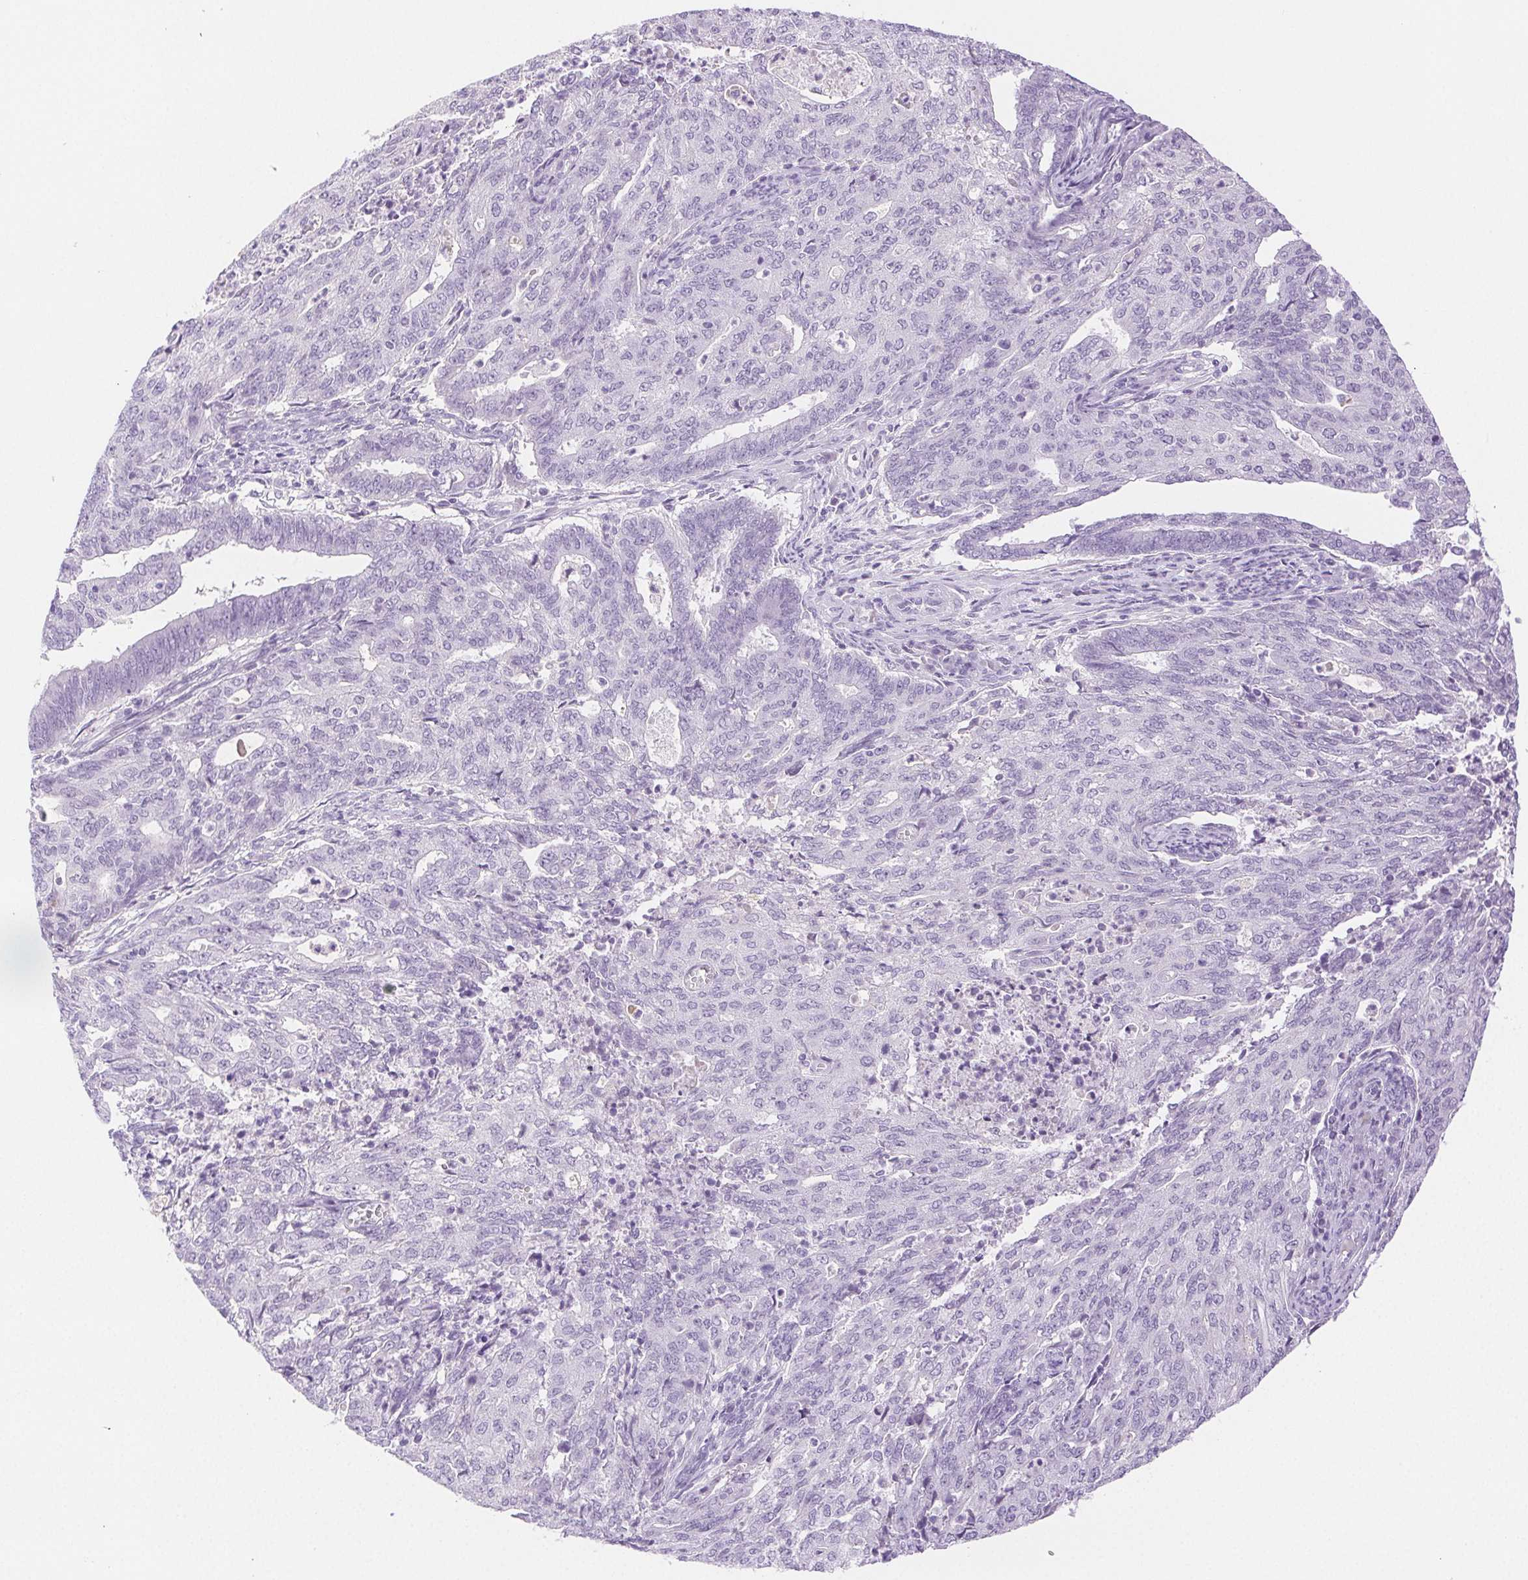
{"staining": {"intensity": "negative", "quantity": "none", "location": "none"}, "tissue": "endometrial cancer", "cell_type": "Tumor cells", "image_type": "cancer", "snomed": [{"axis": "morphology", "description": "Adenocarcinoma, NOS"}, {"axis": "topography", "description": "Endometrium"}], "caption": "IHC photomicrograph of endometrial cancer (adenocarcinoma) stained for a protein (brown), which demonstrates no expression in tumor cells.", "gene": "SPACA4", "patient": {"sex": "female", "age": 82}}